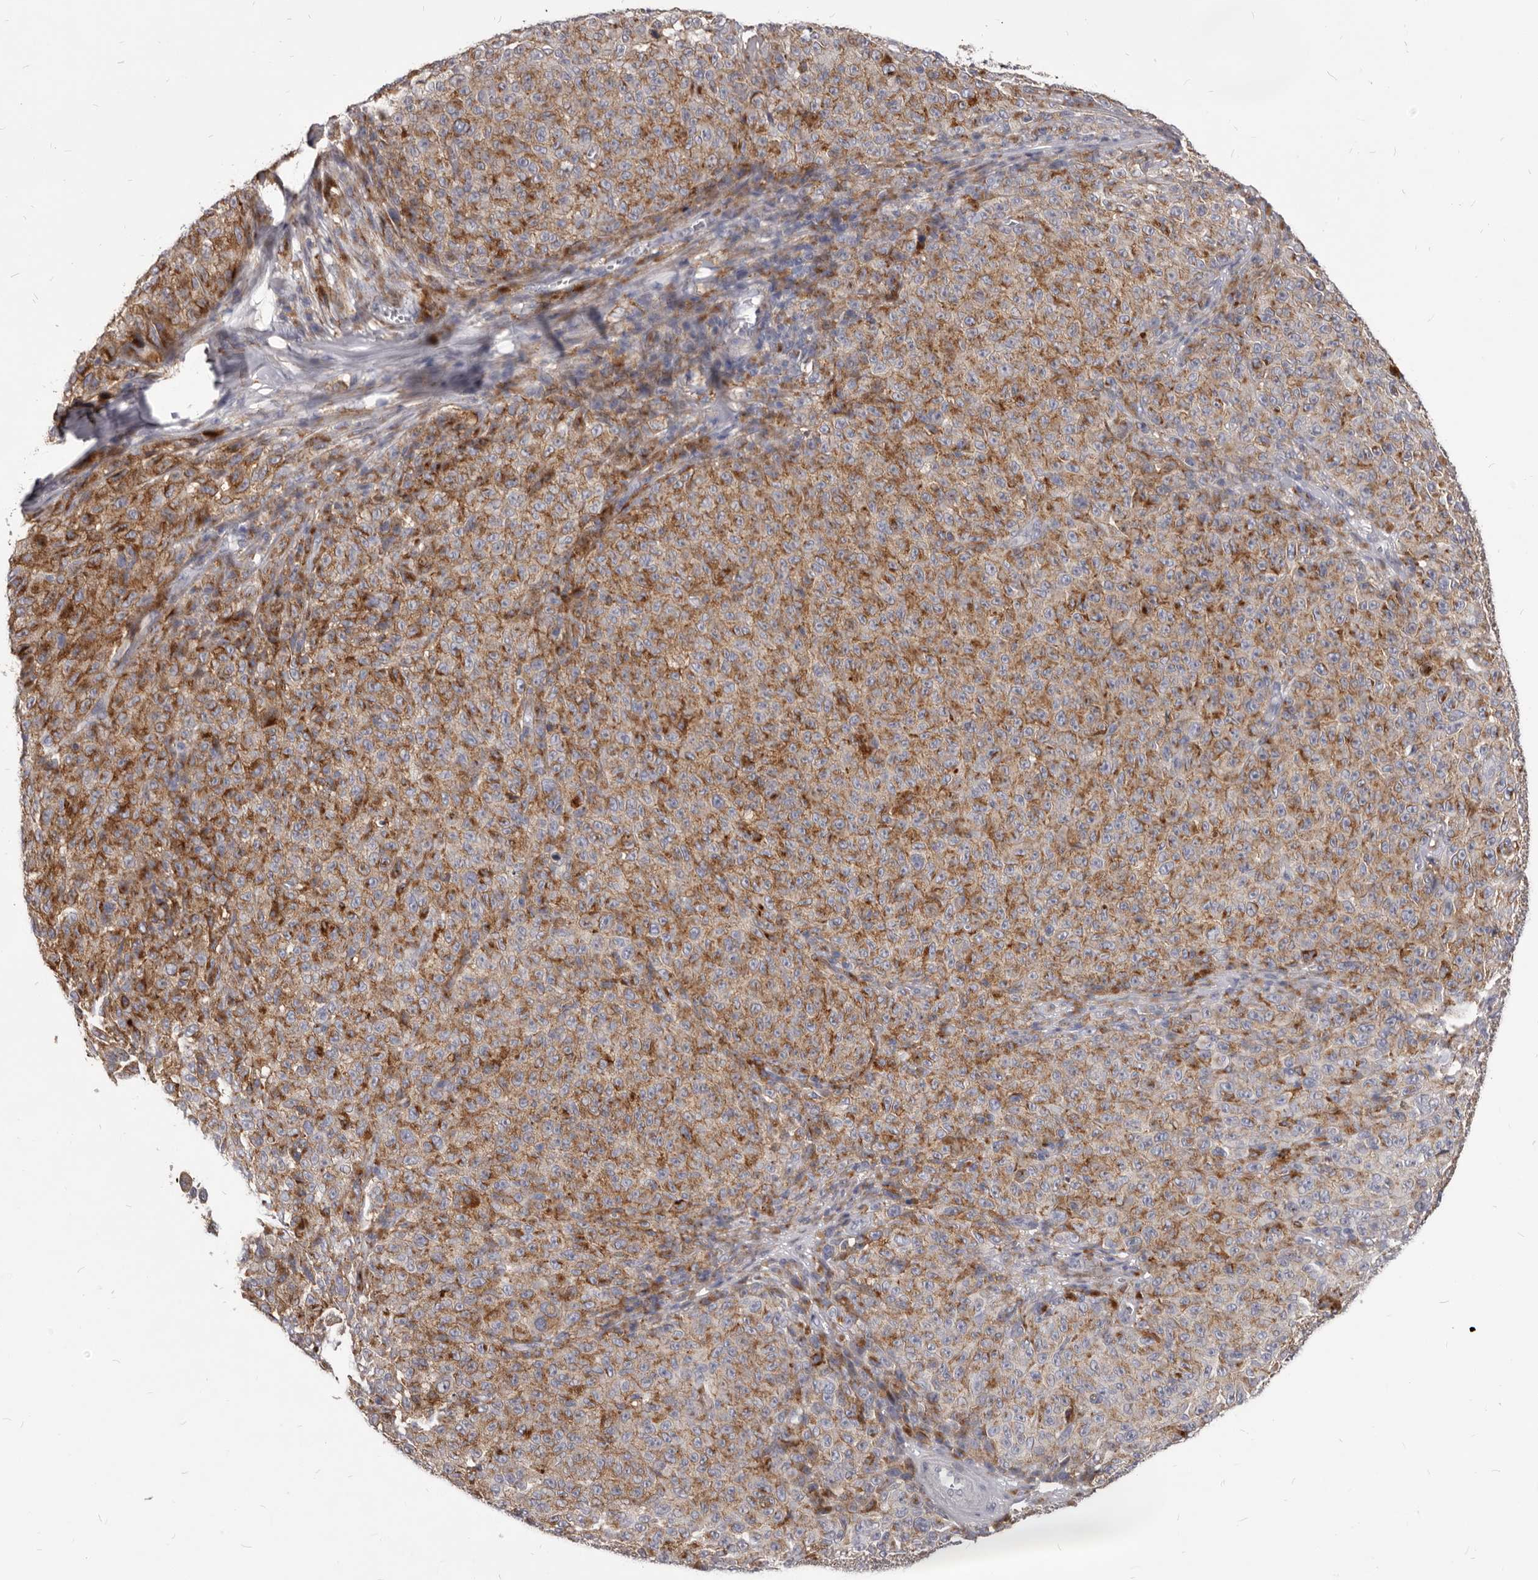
{"staining": {"intensity": "moderate", "quantity": ">75%", "location": "cytoplasmic/membranous"}, "tissue": "melanoma", "cell_type": "Tumor cells", "image_type": "cancer", "snomed": [{"axis": "morphology", "description": "Malignant melanoma, NOS"}, {"axis": "topography", "description": "Skin"}], "caption": "Immunohistochemistry histopathology image of neoplastic tissue: malignant melanoma stained using IHC exhibits medium levels of moderate protein expression localized specifically in the cytoplasmic/membranous of tumor cells, appearing as a cytoplasmic/membranous brown color.", "gene": "PI4K2A", "patient": {"sex": "female", "age": 82}}